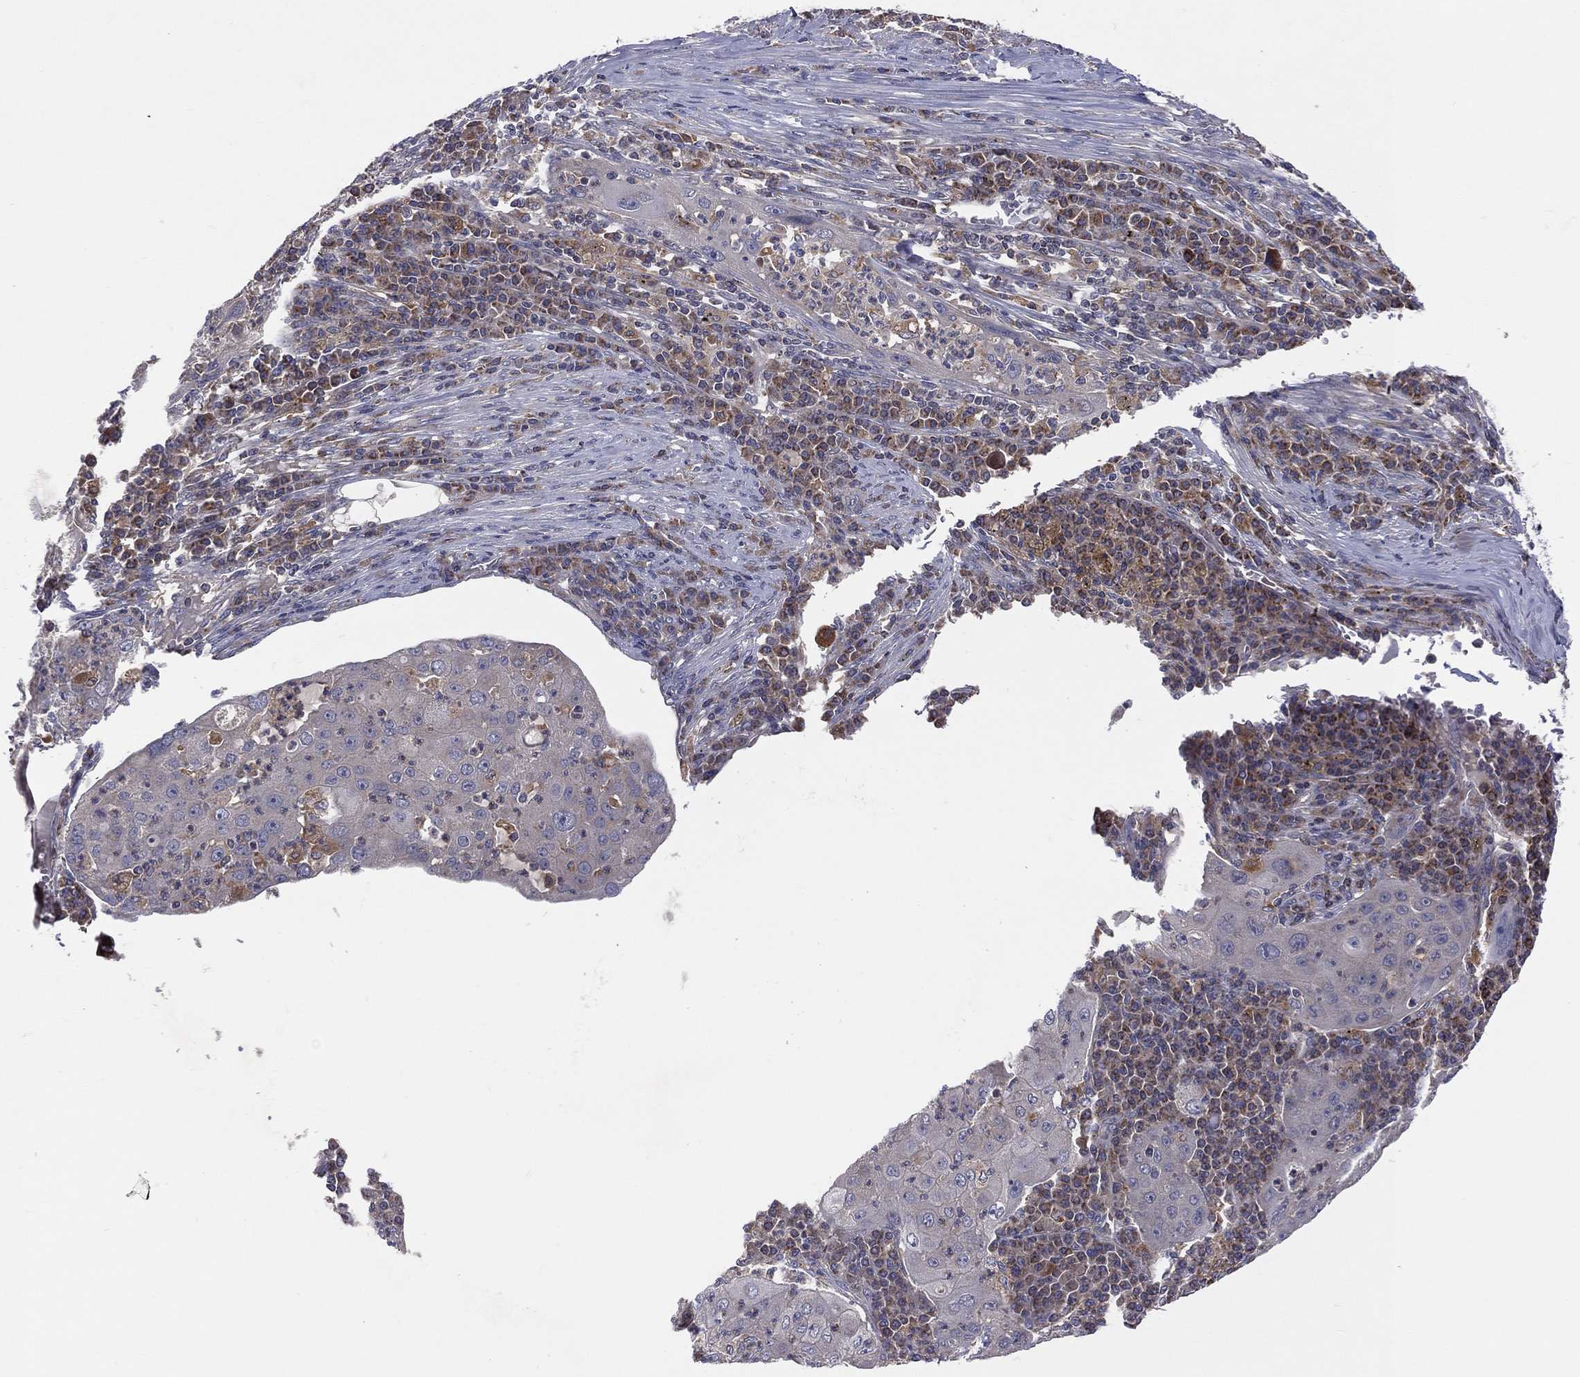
{"staining": {"intensity": "negative", "quantity": "none", "location": "none"}, "tissue": "lung cancer", "cell_type": "Tumor cells", "image_type": "cancer", "snomed": [{"axis": "morphology", "description": "Squamous cell carcinoma, NOS"}, {"axis": "topography", "description": "Lung"}], "caption": "A micrograph of lung cancer (squamous cell carcinoma) stained for a protein shows no brown staining in tumor cells.", "gene": "STARD3", "patient": {"sex": "female", "age": 59}}